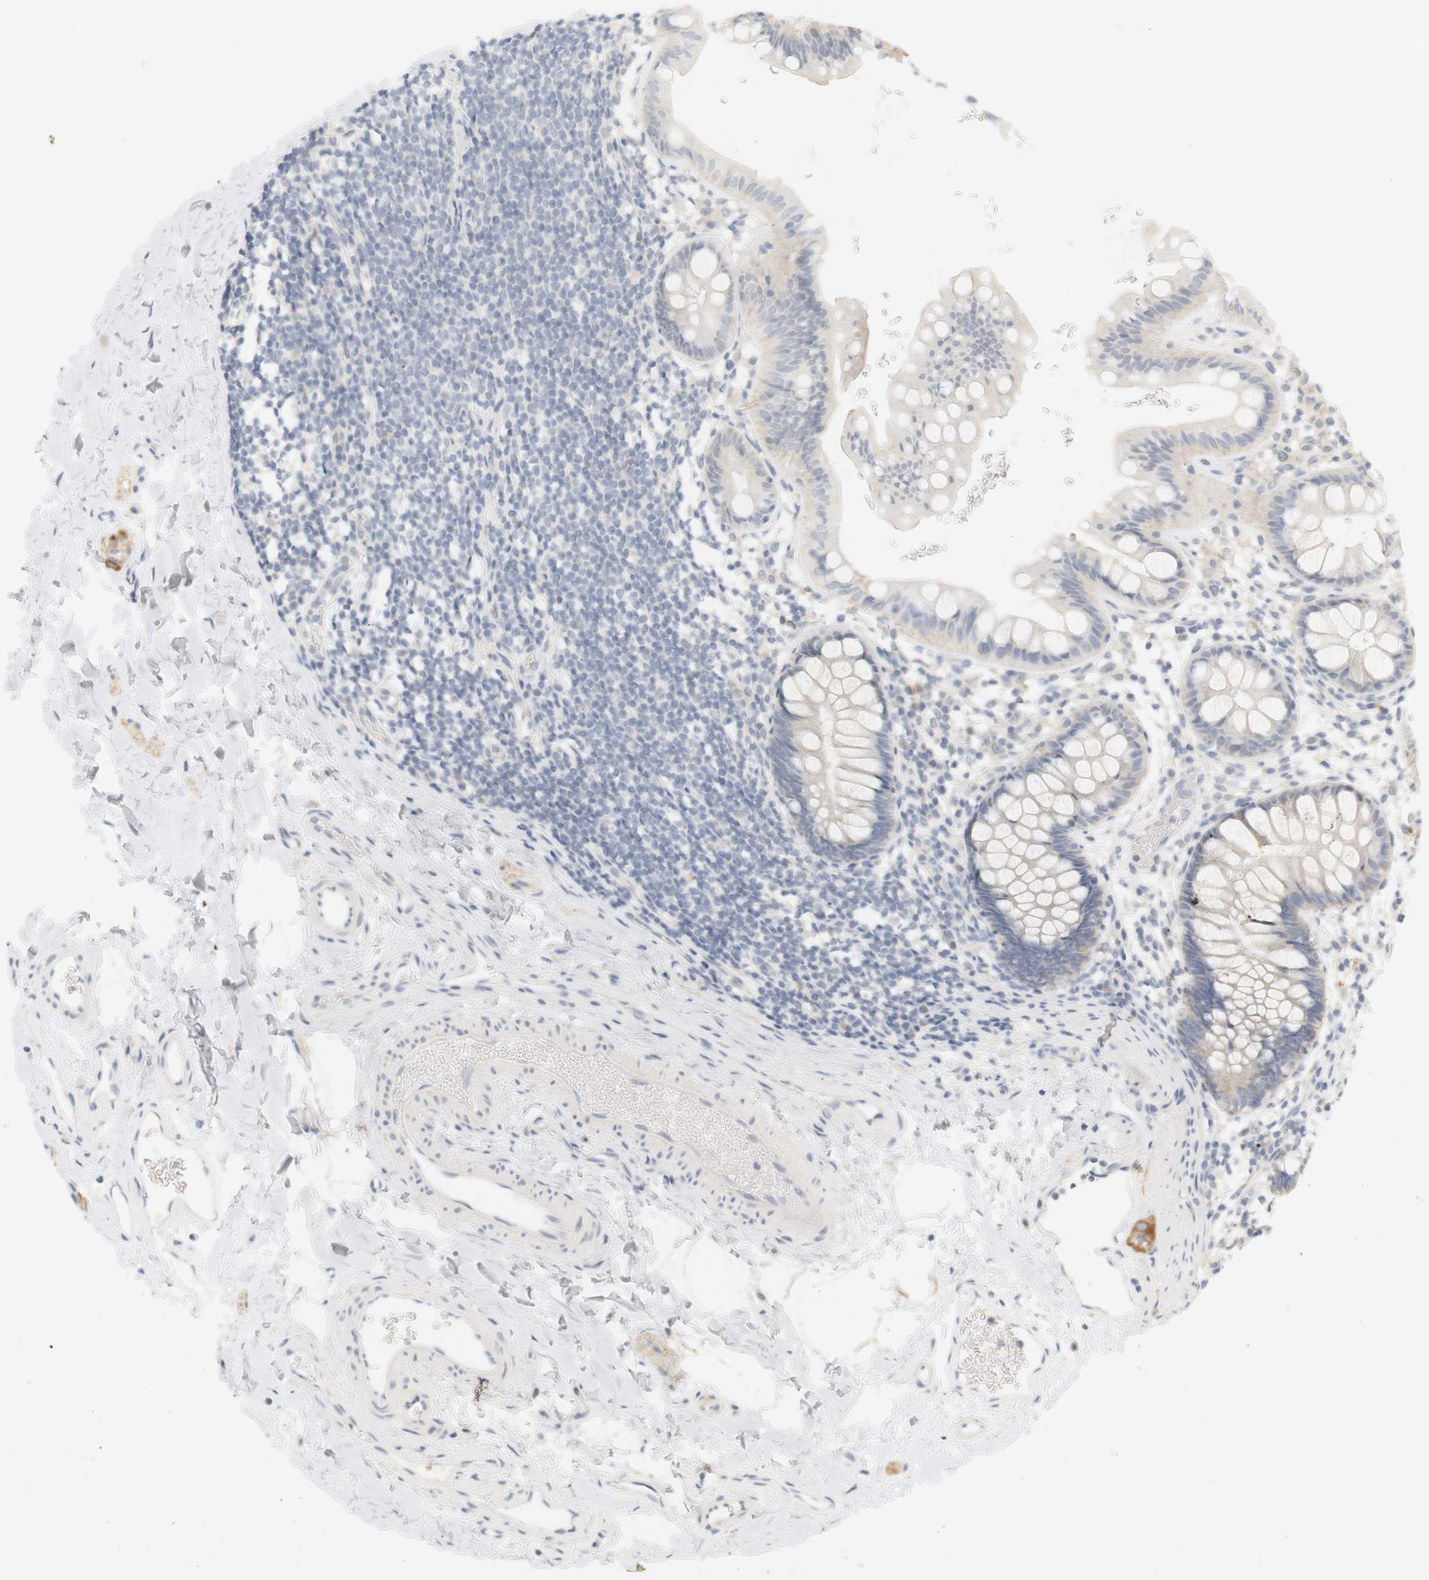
{"staining": {"intensity": "weak", "quantity": "<25%", "location": "cytoplasmic/membranous"}, "tissue": "rectum", "cell_type": "Glandular cells", "image_type": "normal", "snomed": [{"axis": "morphology", "description": "Normal tissue, NOS"}, {"axis": "topography", "description": "Rectum"}], "caption": "This is a histopathology image of IHC staining of benign rectum, which shows no expression in glandular cells. Brightfield microscopy of IHC stained with DAB (brown) and hematoxylin (blue), captured at high magnification.", "gene": "RTN3", "patient": {"sex": "female", "age": 24}}